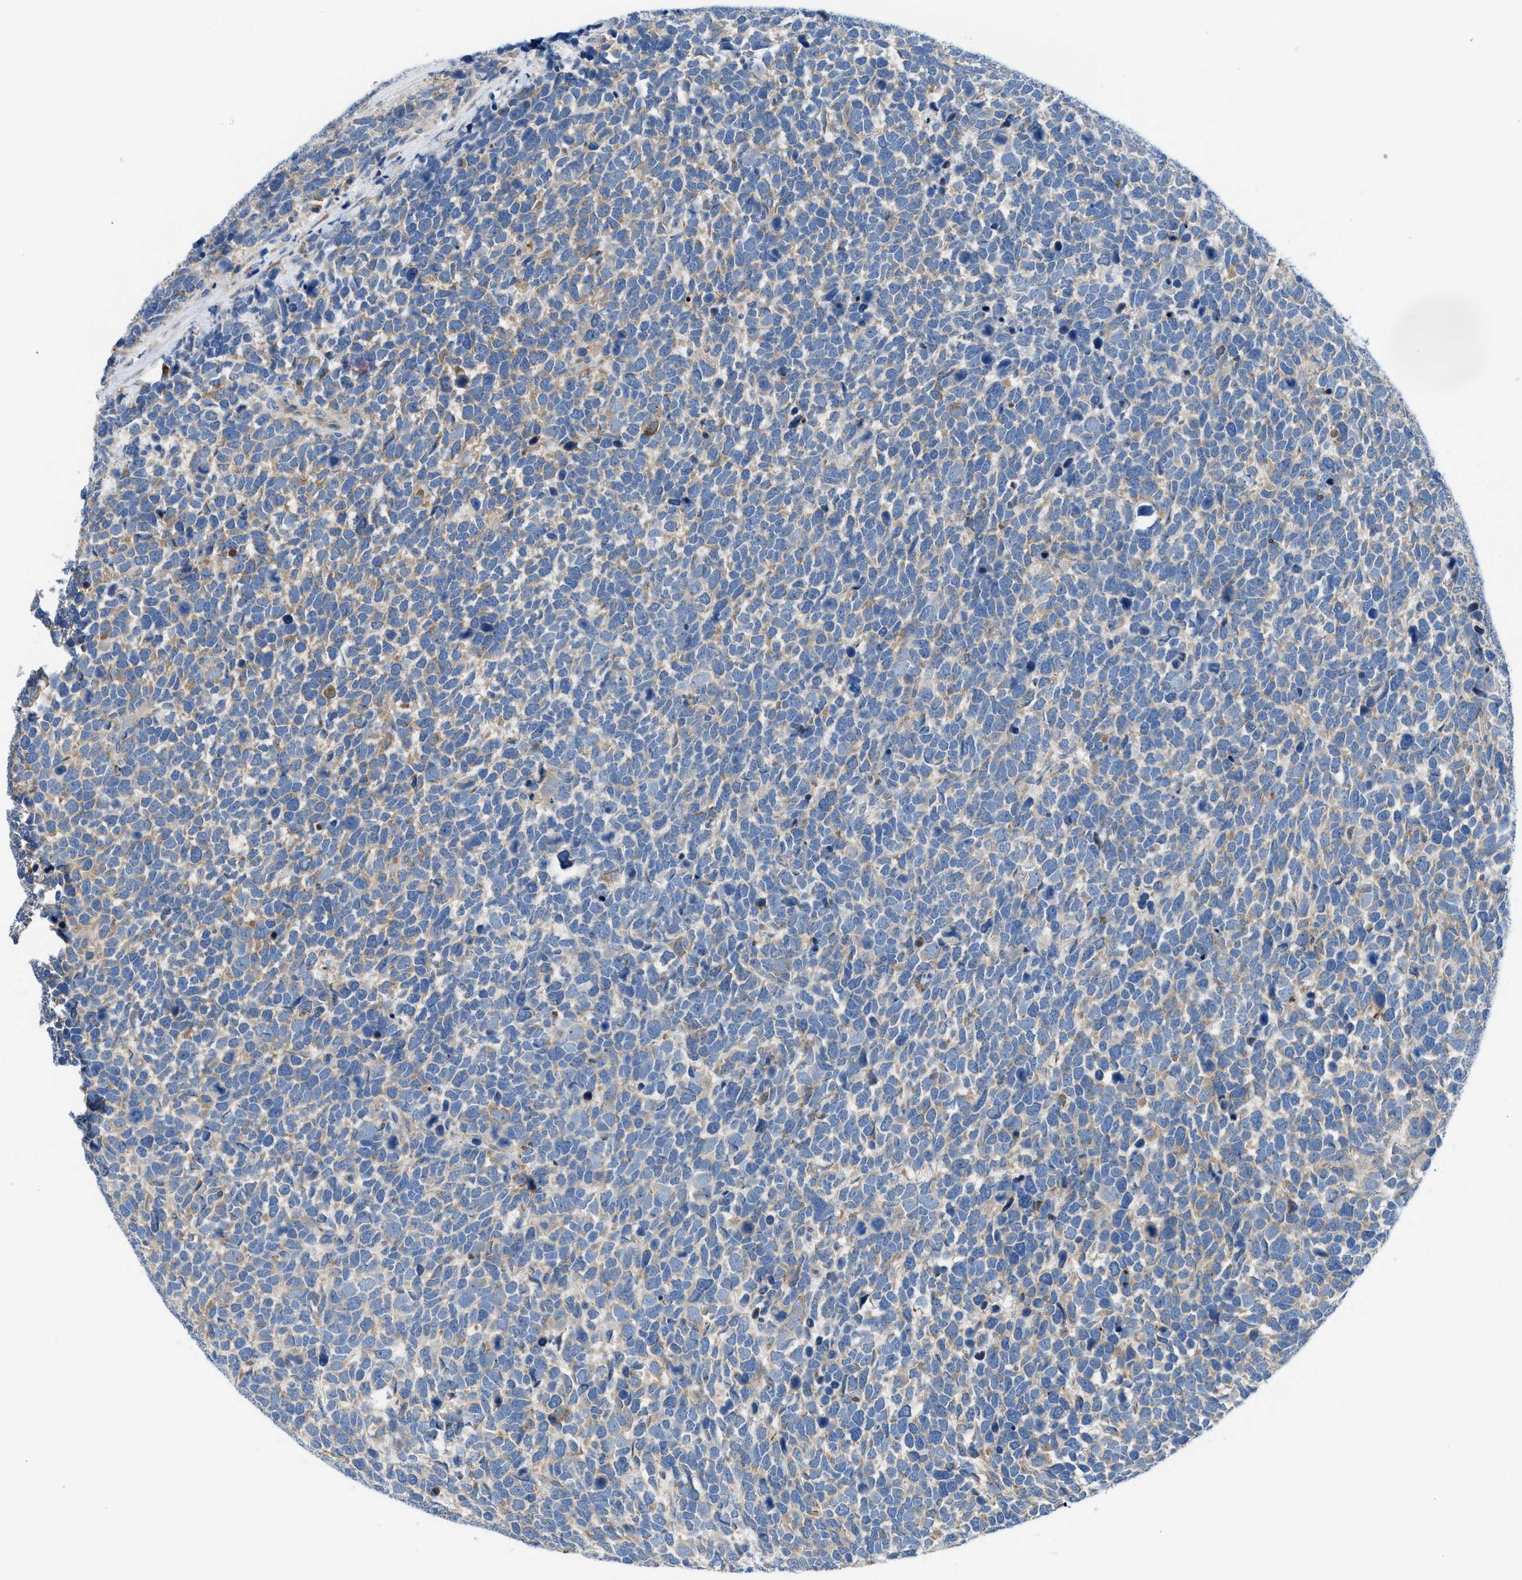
{"staining": {"intensity": "weak", "quantity": "25%-75%", "location": "cytoplasmic/membranous"}, "tissue": "urothelial cancer", "cell_type": "Tumor cells", "image_type": "cancer", "snomed": [{"axis": "morphology", "description": "Urothelial carcinoma, High grade"}, {"axis": "topography", "description": "Urinary bladder"}], "caption": "DAB (3,3'-diaminobenzidine) immunohistochemical staining of urothelial carcinoma (high-grade) demonstrates weak cytoplasmic/membranous protein positivity in approximately 25%-75% of tumor cells.", "gene": "BNC2", "patient": {"sex": "female", "age": 82}}